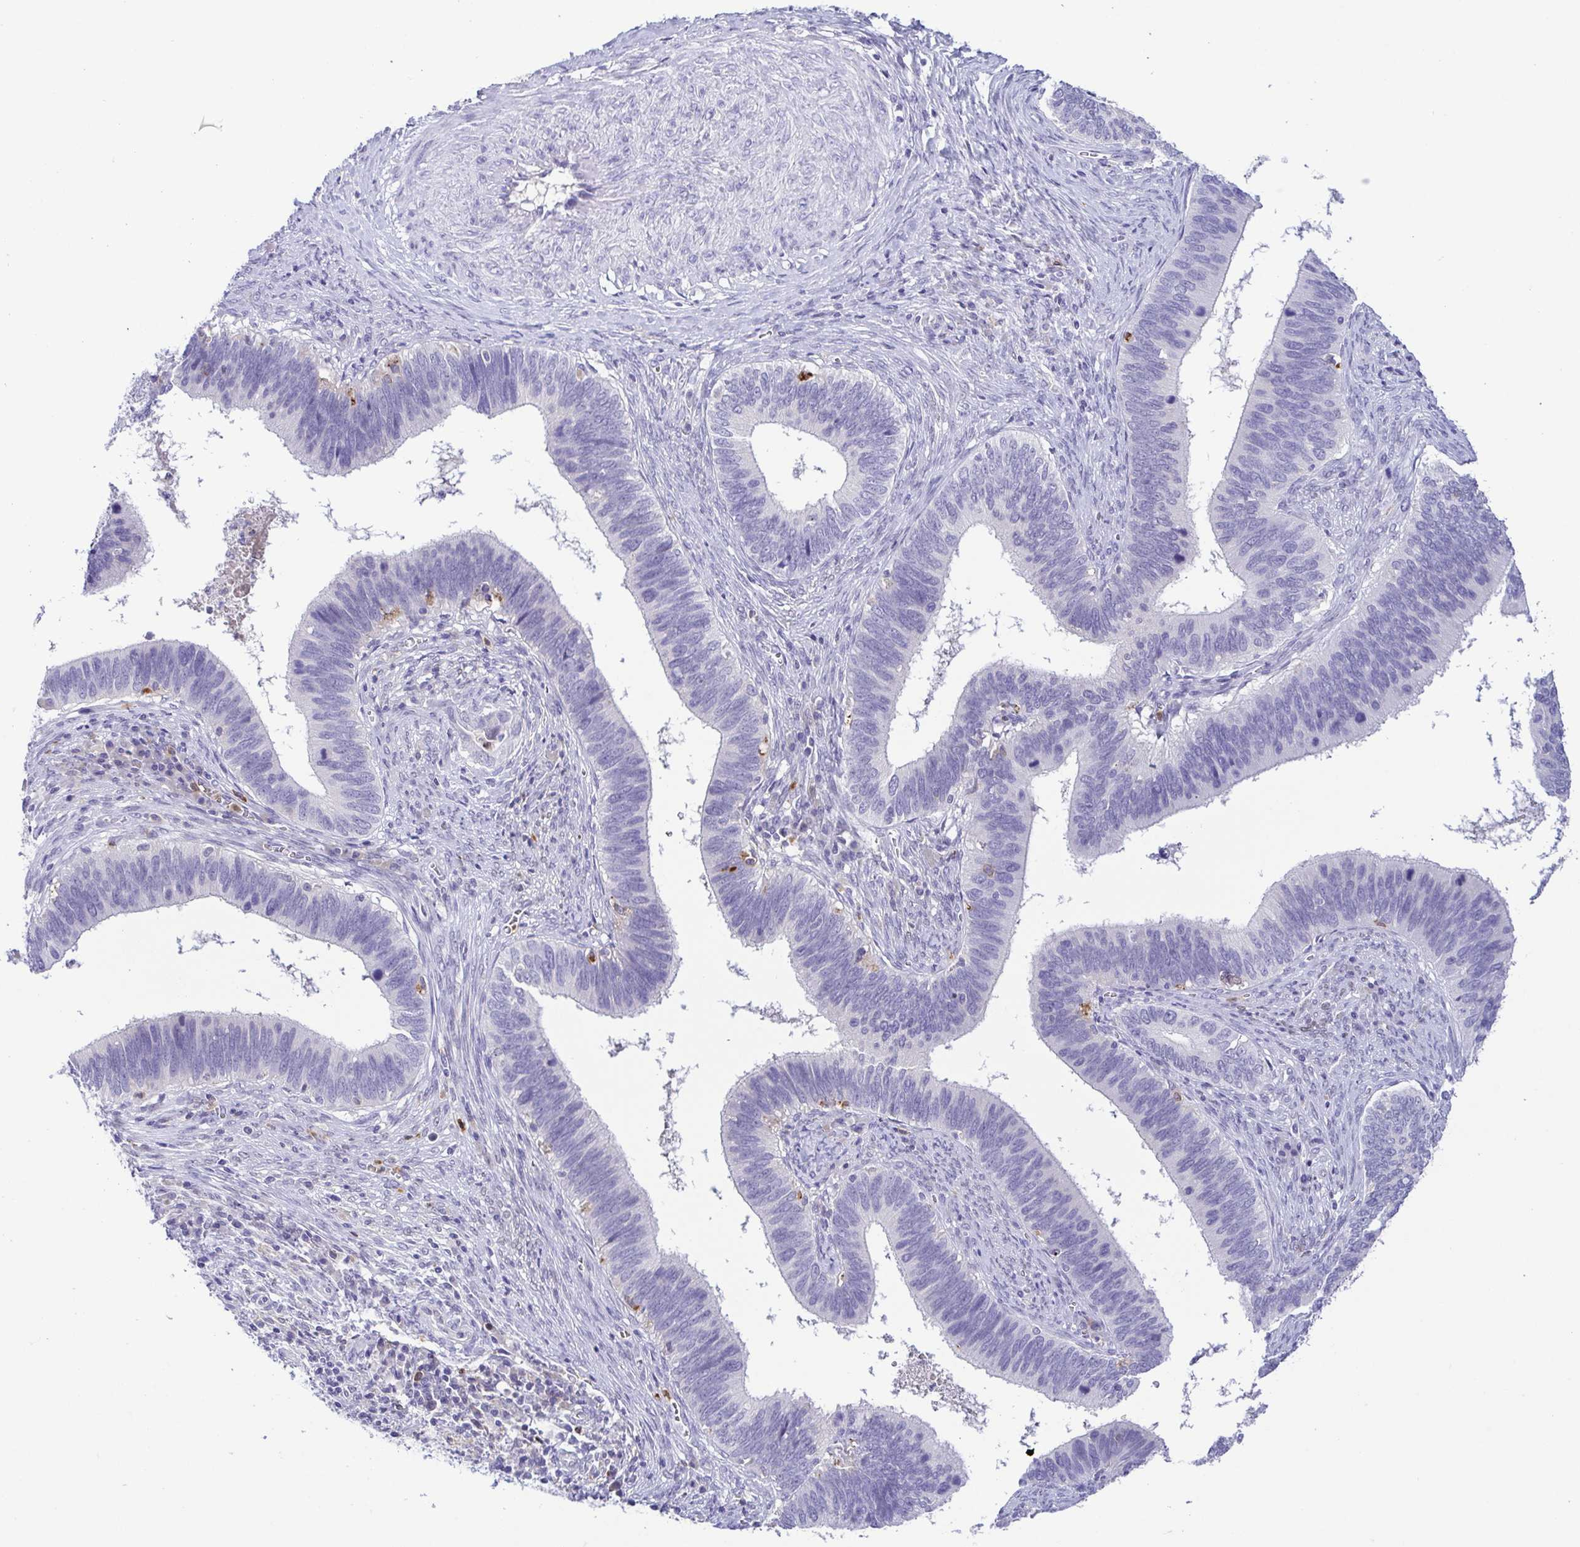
{"staining": {"intensity": "negative", "quantity": "none", "location": "none"}, "tissue": "cervical cancer", "cell_type": "Tumor cells", "image_type": "cancer", "snomed": [{"axis": "morphology", "description": "Adenocarcinoma, NOS"}, {"axis": "topography", "description": "Cervix"}], "caption": "An IHC image of cervical cancer is shown. There is no staining in tumor cells of cervical cancer.", "gene": "PGLYRP1", "patient": {"sex": "female", "age": 42}}